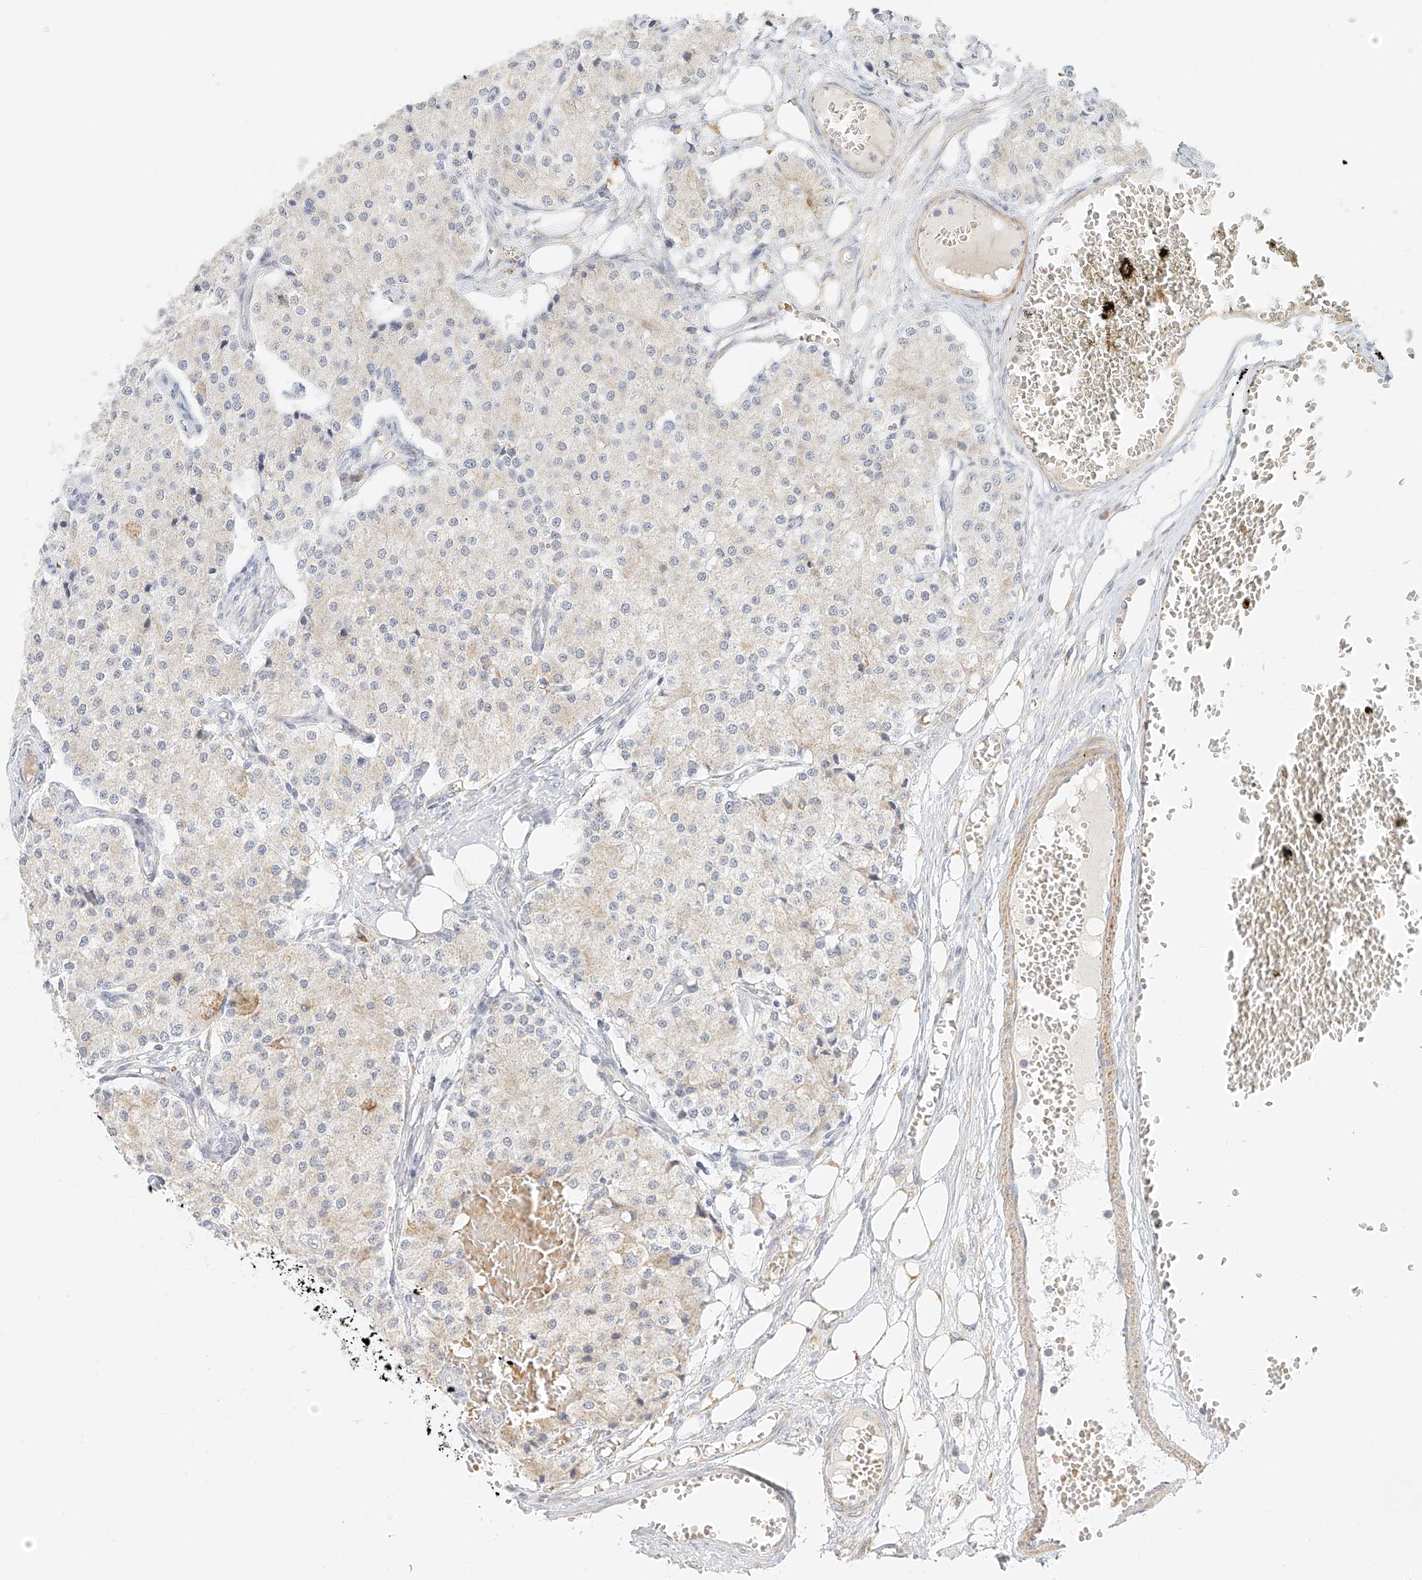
{"staining": {"intensity": "negative", "quantity": "none", "location": "none"}, "tissue": "carcinoid", "cell_type": "Tumor cells", "image_type": "cancer", "snomed": [{"axis": "morphology", "description": "Carcinoid, malignant, NOS"}, {"axis": "topography", "description": "Colon"}], "caption": "Immunohistochemistry photomicrograph of human carcinoid stained for a protein (brown), which demonstrates no expression in tumor cells.", "gene": "CXorf58", "patient": {"sex": "female", "age": 52}}